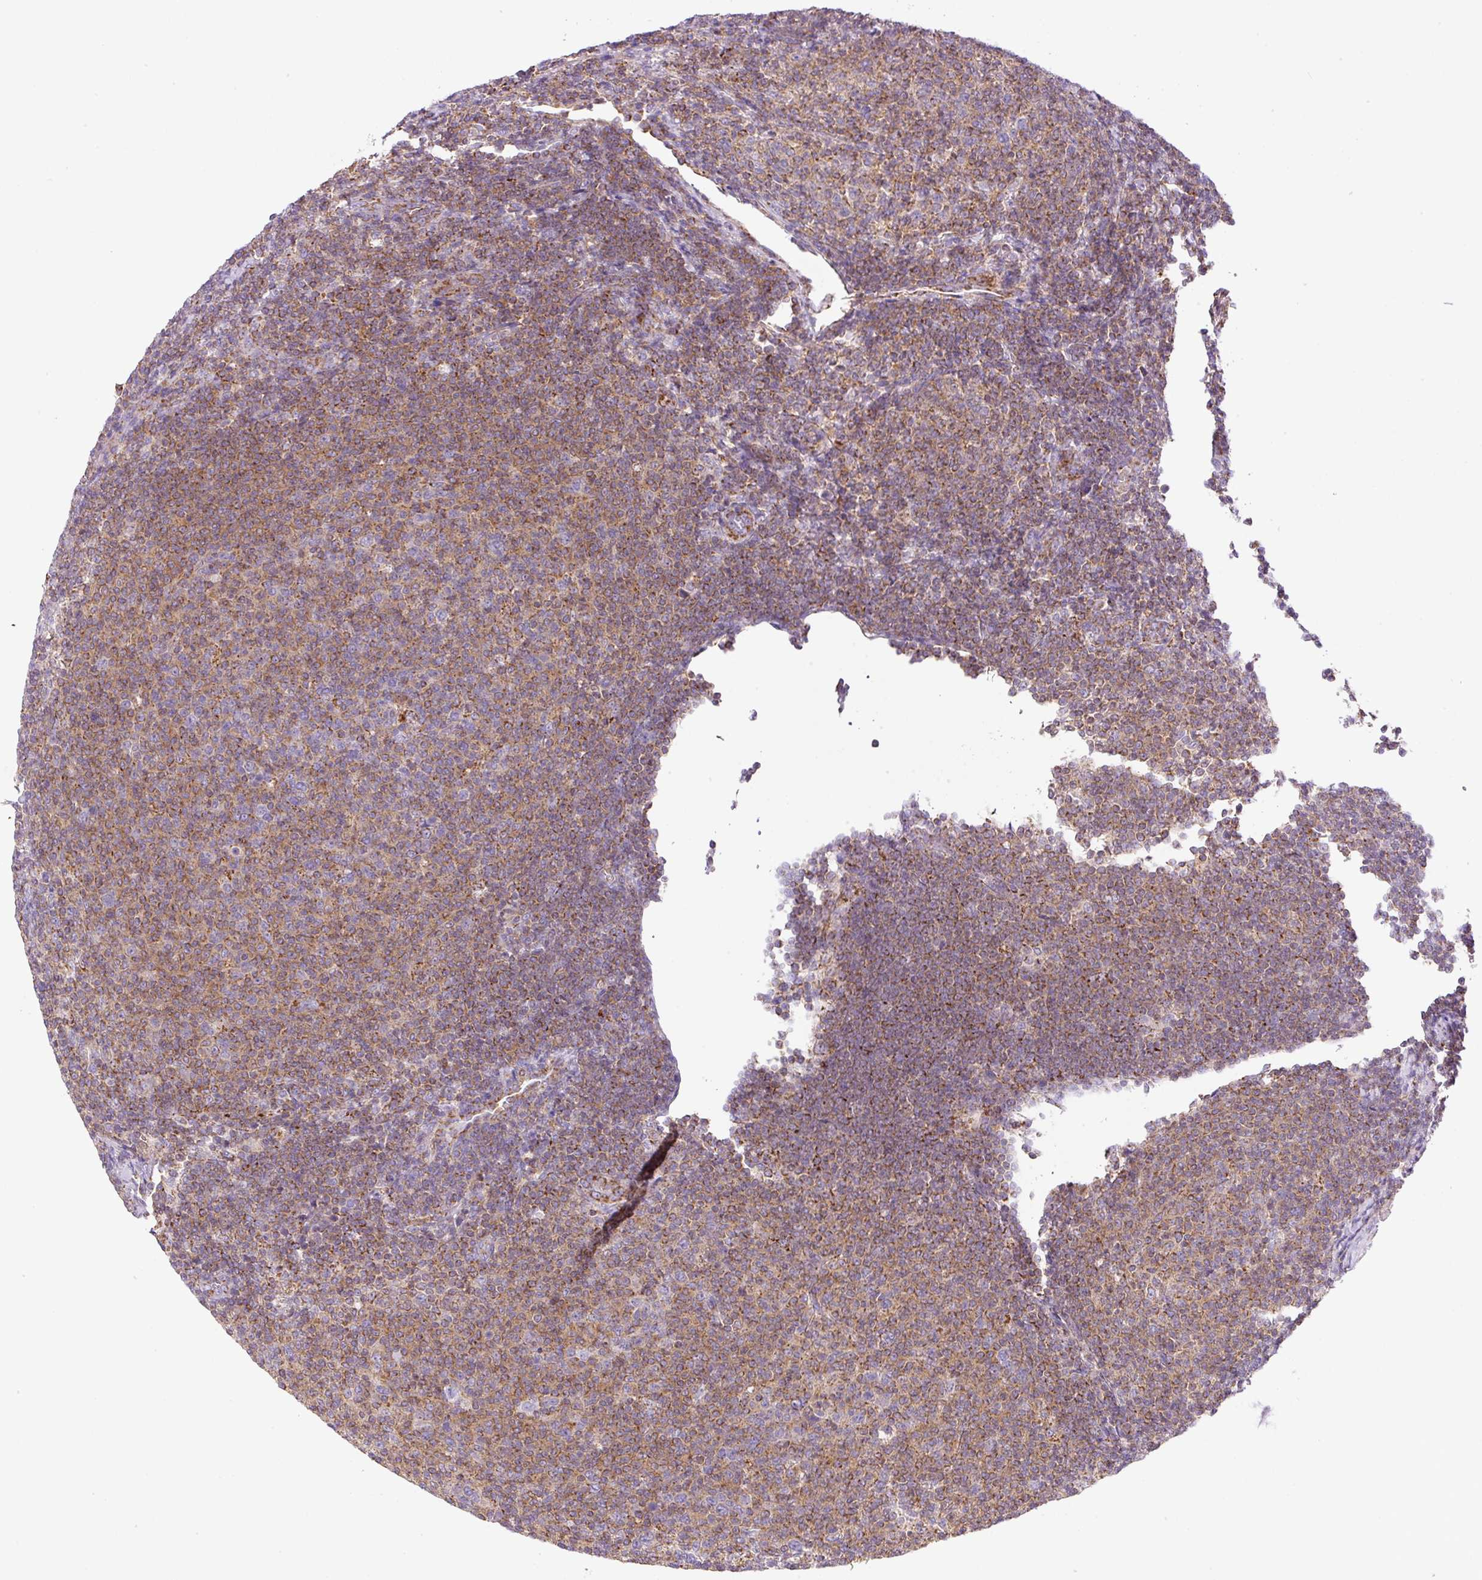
{"staining": {"intensity": "moderate", "quantity": ">75%", "location": "cytoplasmic/membranous"}, "tissue": "lymphoma", "cell_type": "Tumor cells", "image_type": "cancer", "snomed": [{"axis": "morphology", "description": "Malignant lymphoma, non-Hodgkin's type, Low grade"}, {"axis": "topography", "description": "Lymph node"}], "caption": "Immunohistochemical staining of malignant lymphoma, non-Hodgkin's type (low-grade) reveals medium levels of moderate cytoplasmic/membranous protein staining in about >75% of tumor cells.", "gene": "NF1", "patient": {"sex": "male", "age": 66}}